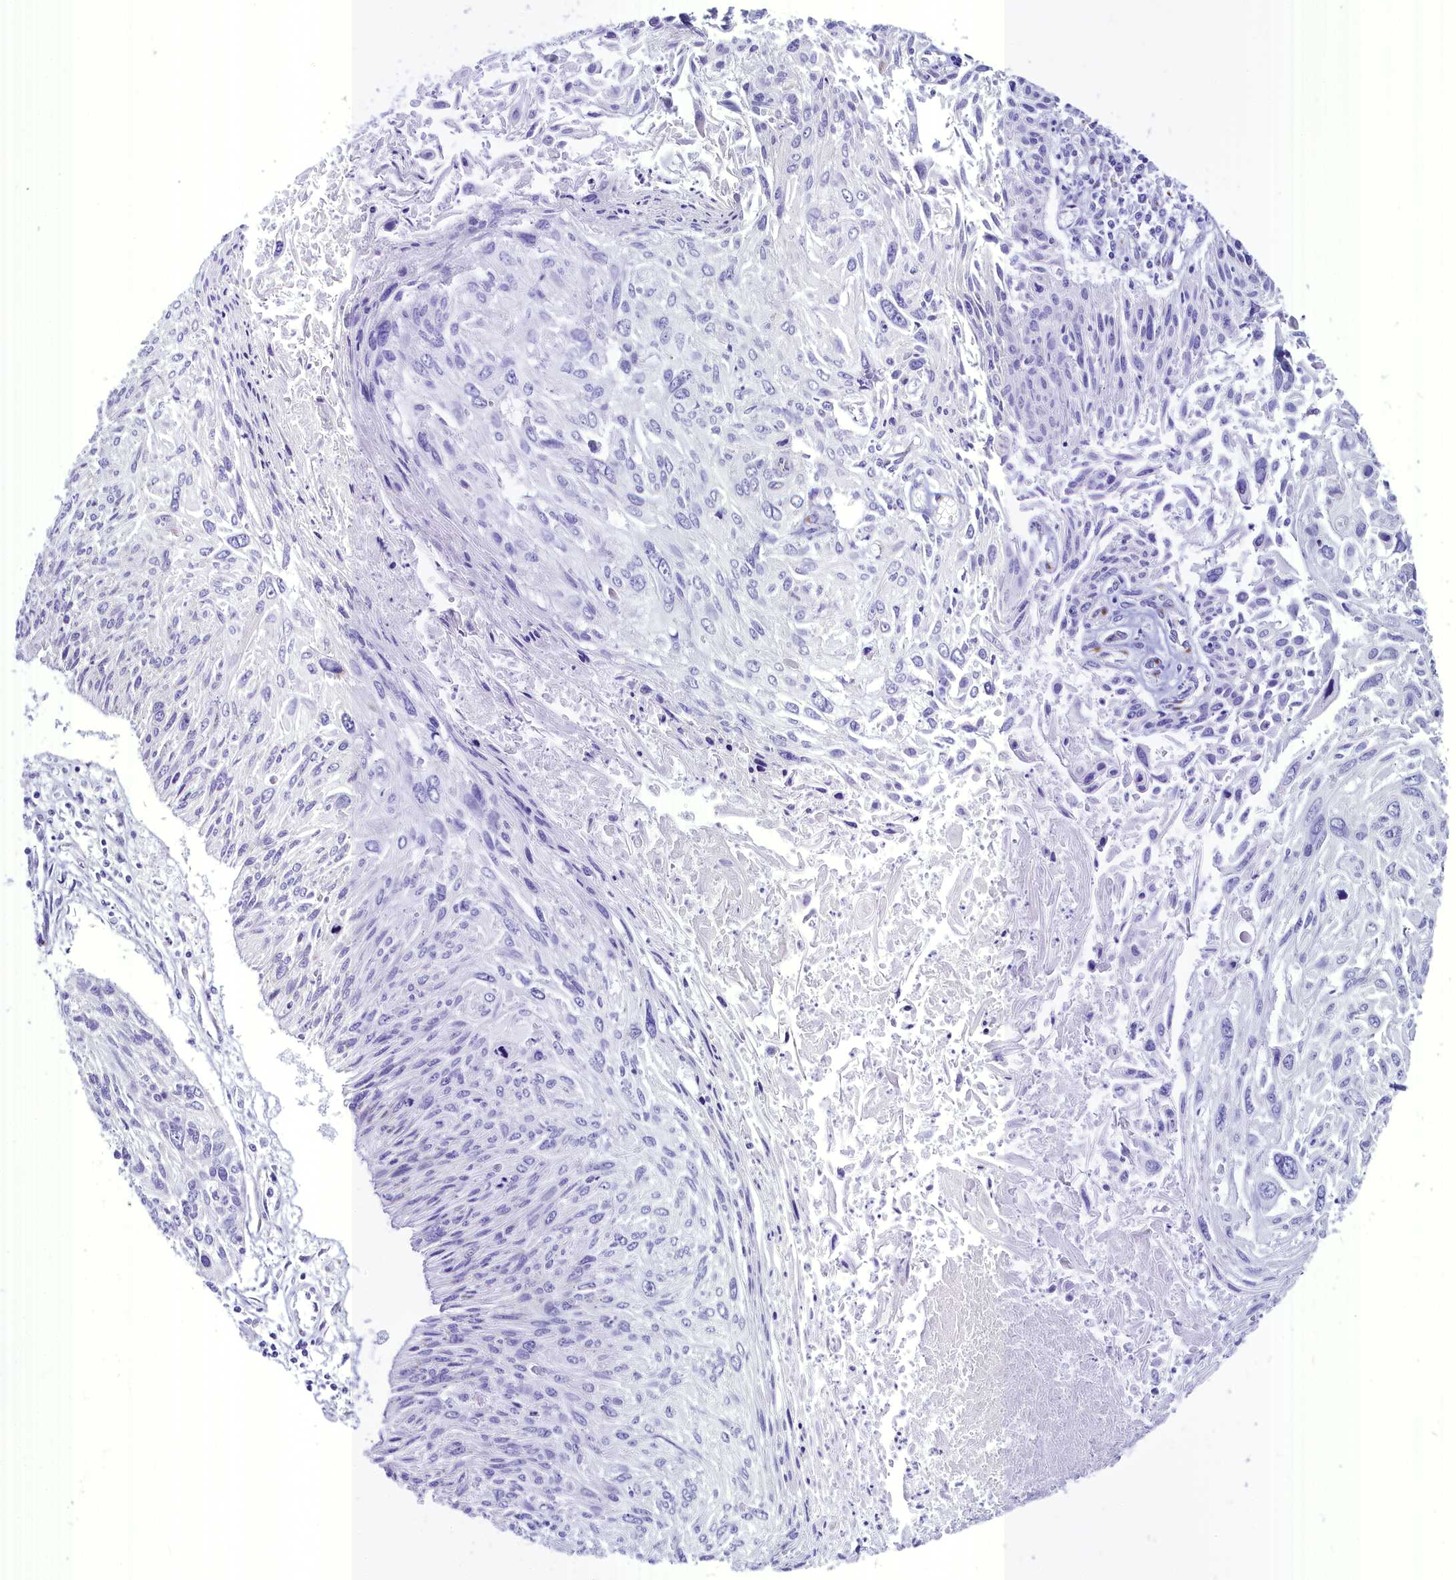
{"staining": {"intensity": "negative", "quantity": "none", "location": "none"}, "tissue": "cervical cancer", "cell_type": "Tumor cells", "image_type": "cancer", "snomed": [{"axis": "morphology", "description": "Squamous cell carcinoma, NOS"}, {"axis": "topography", "description": "Cervix"}], "caption": "Immunohistochemistry (IHC) photomicrograph of neoplastic tissue: human squamous cell carcinoma (cervical) stained with DAB displays no significant protein staining in tumor cells.", "gene": "AP3B2", "patient": {"sex": "female", "age": 51}}